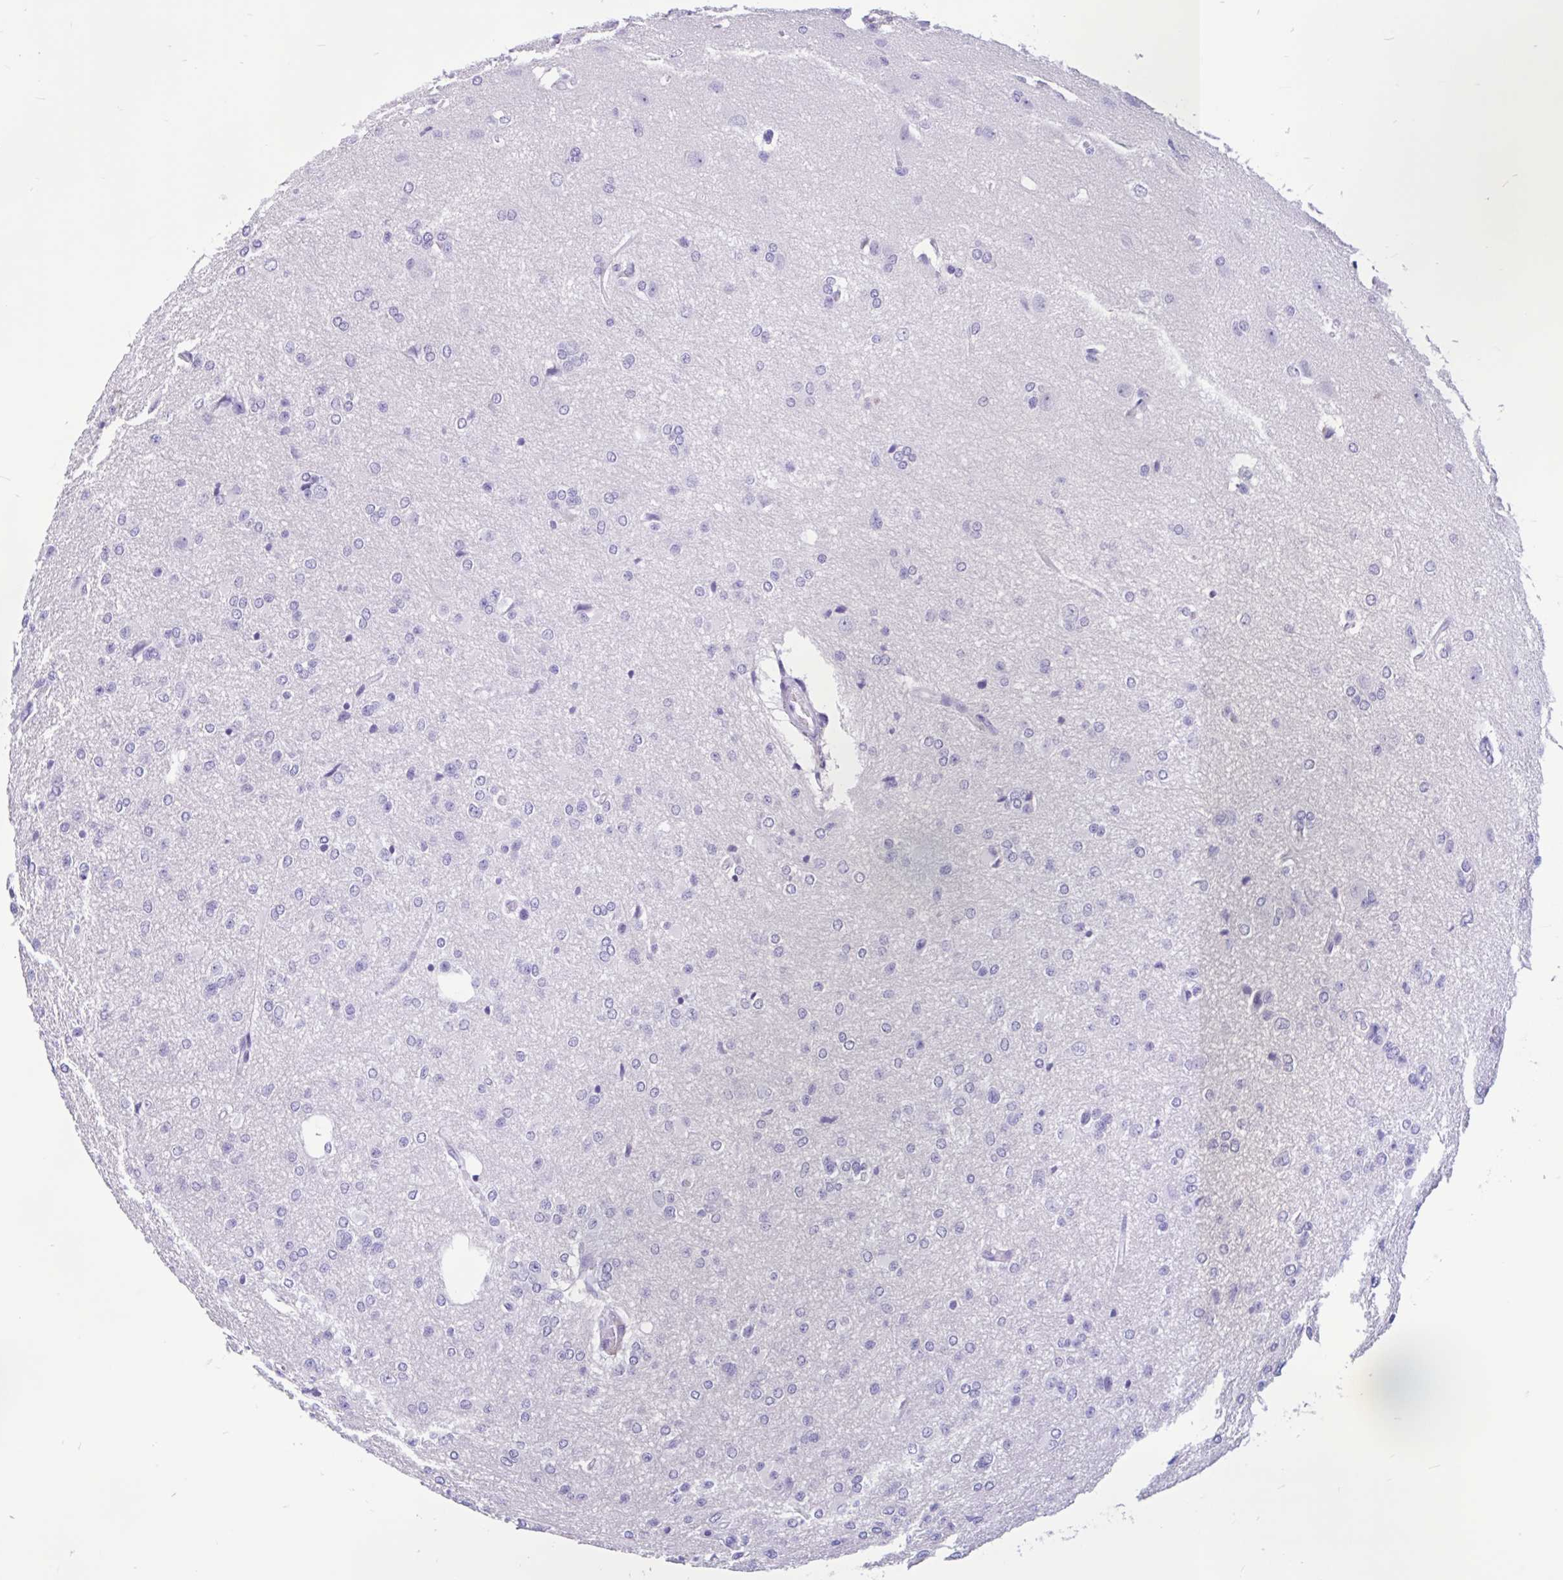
{"staining": {"intensity": "negative", "quantity": "none", "location": "none"}, "tissue": "glioma", "cell_type": "Tumor cells", "image_type": "cancer", "snomed": [{"axis": "morphology", "description": "Glioma, malignant, Low grade"}, {"axis": "topography", "description": "Brain"}], "caption": "Glioma stained for a protein using IHC shows no positivity tumor cells.", "gene": "ZNF319", "patient": {"sex": "male", "age": 26}}